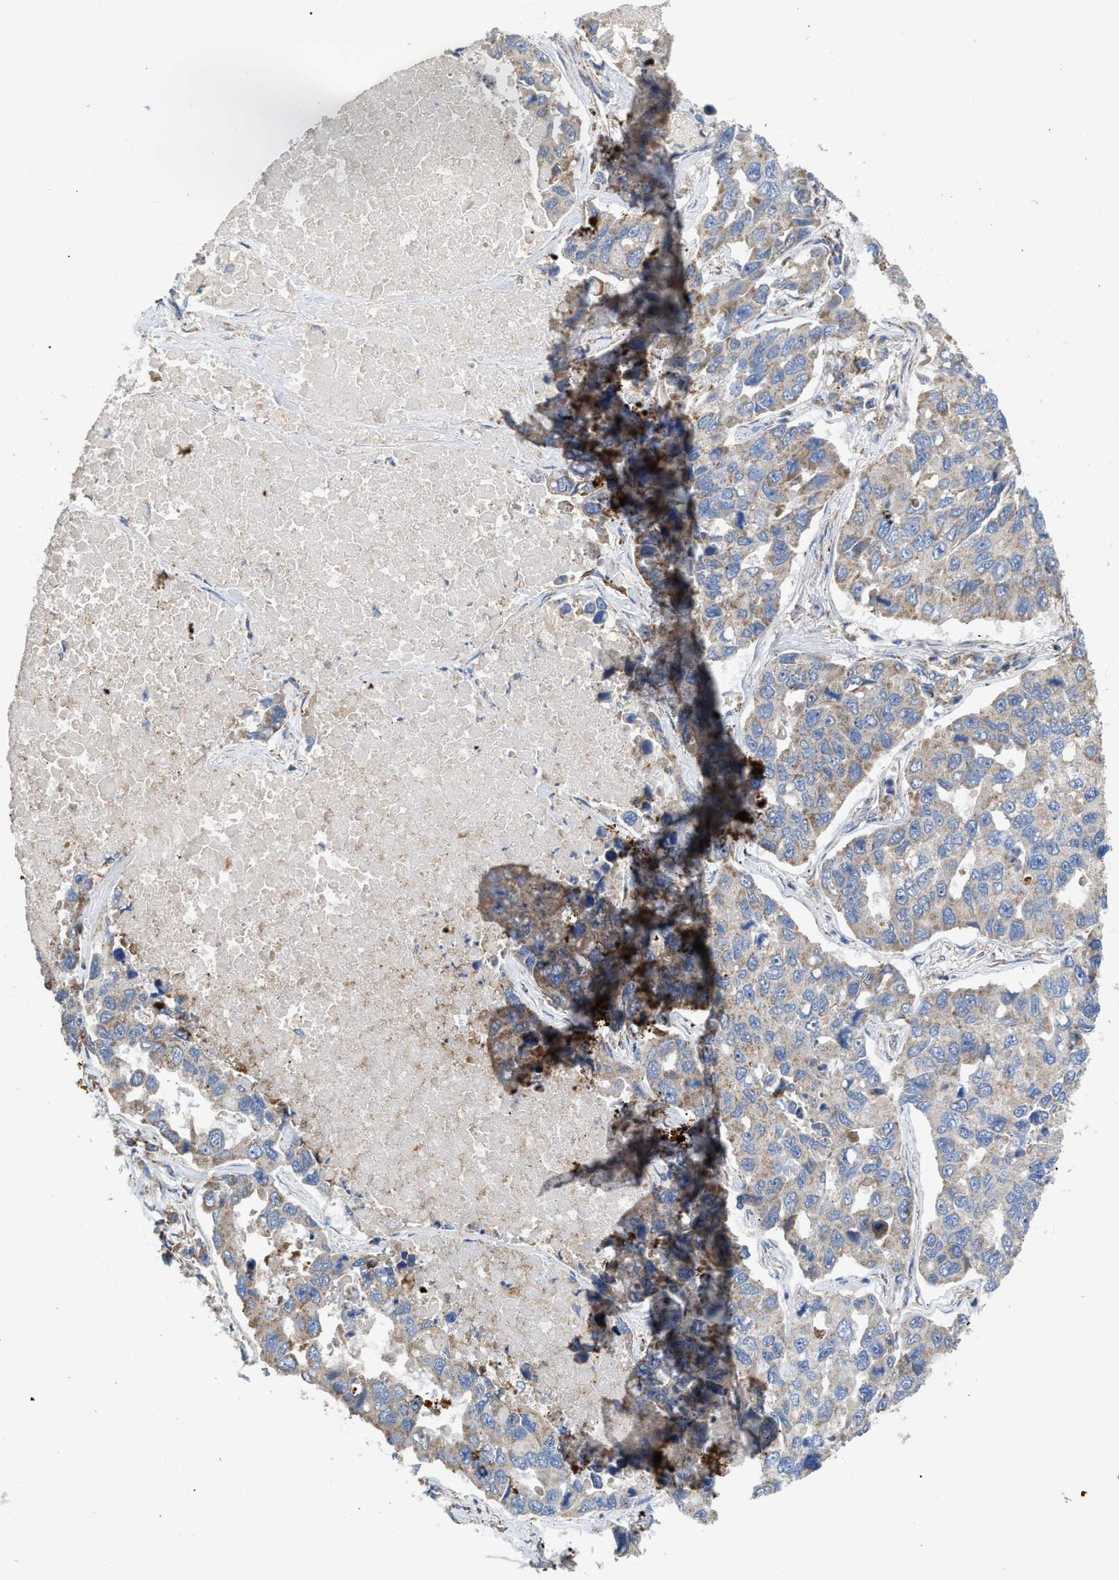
{"staining": {"intensity": "weak", "quantity": "25%-75%", "location": "cytoplasmic/membranous"}, "tissue": "lung cancer", "cell_type": "Tumor cells", "image_type": "cancer", "snomed": [{"axis": "morphology", "description": "Adenocarcinoma, NOS"}, {"axis": "topography", "description": "Lung"}], "caption": "Immunohistochemistry histopathology image of neoplastic tissue: lung adenocarcinoma stained using IHC shows low levels of weak protein expression localized specifically in the cytoplasmic/membranous of tumor cells, appearing as a cytoplasmic/membranous brown color.", "gene": "TACO1", "patient": {"sex": "male", "age": 64}}